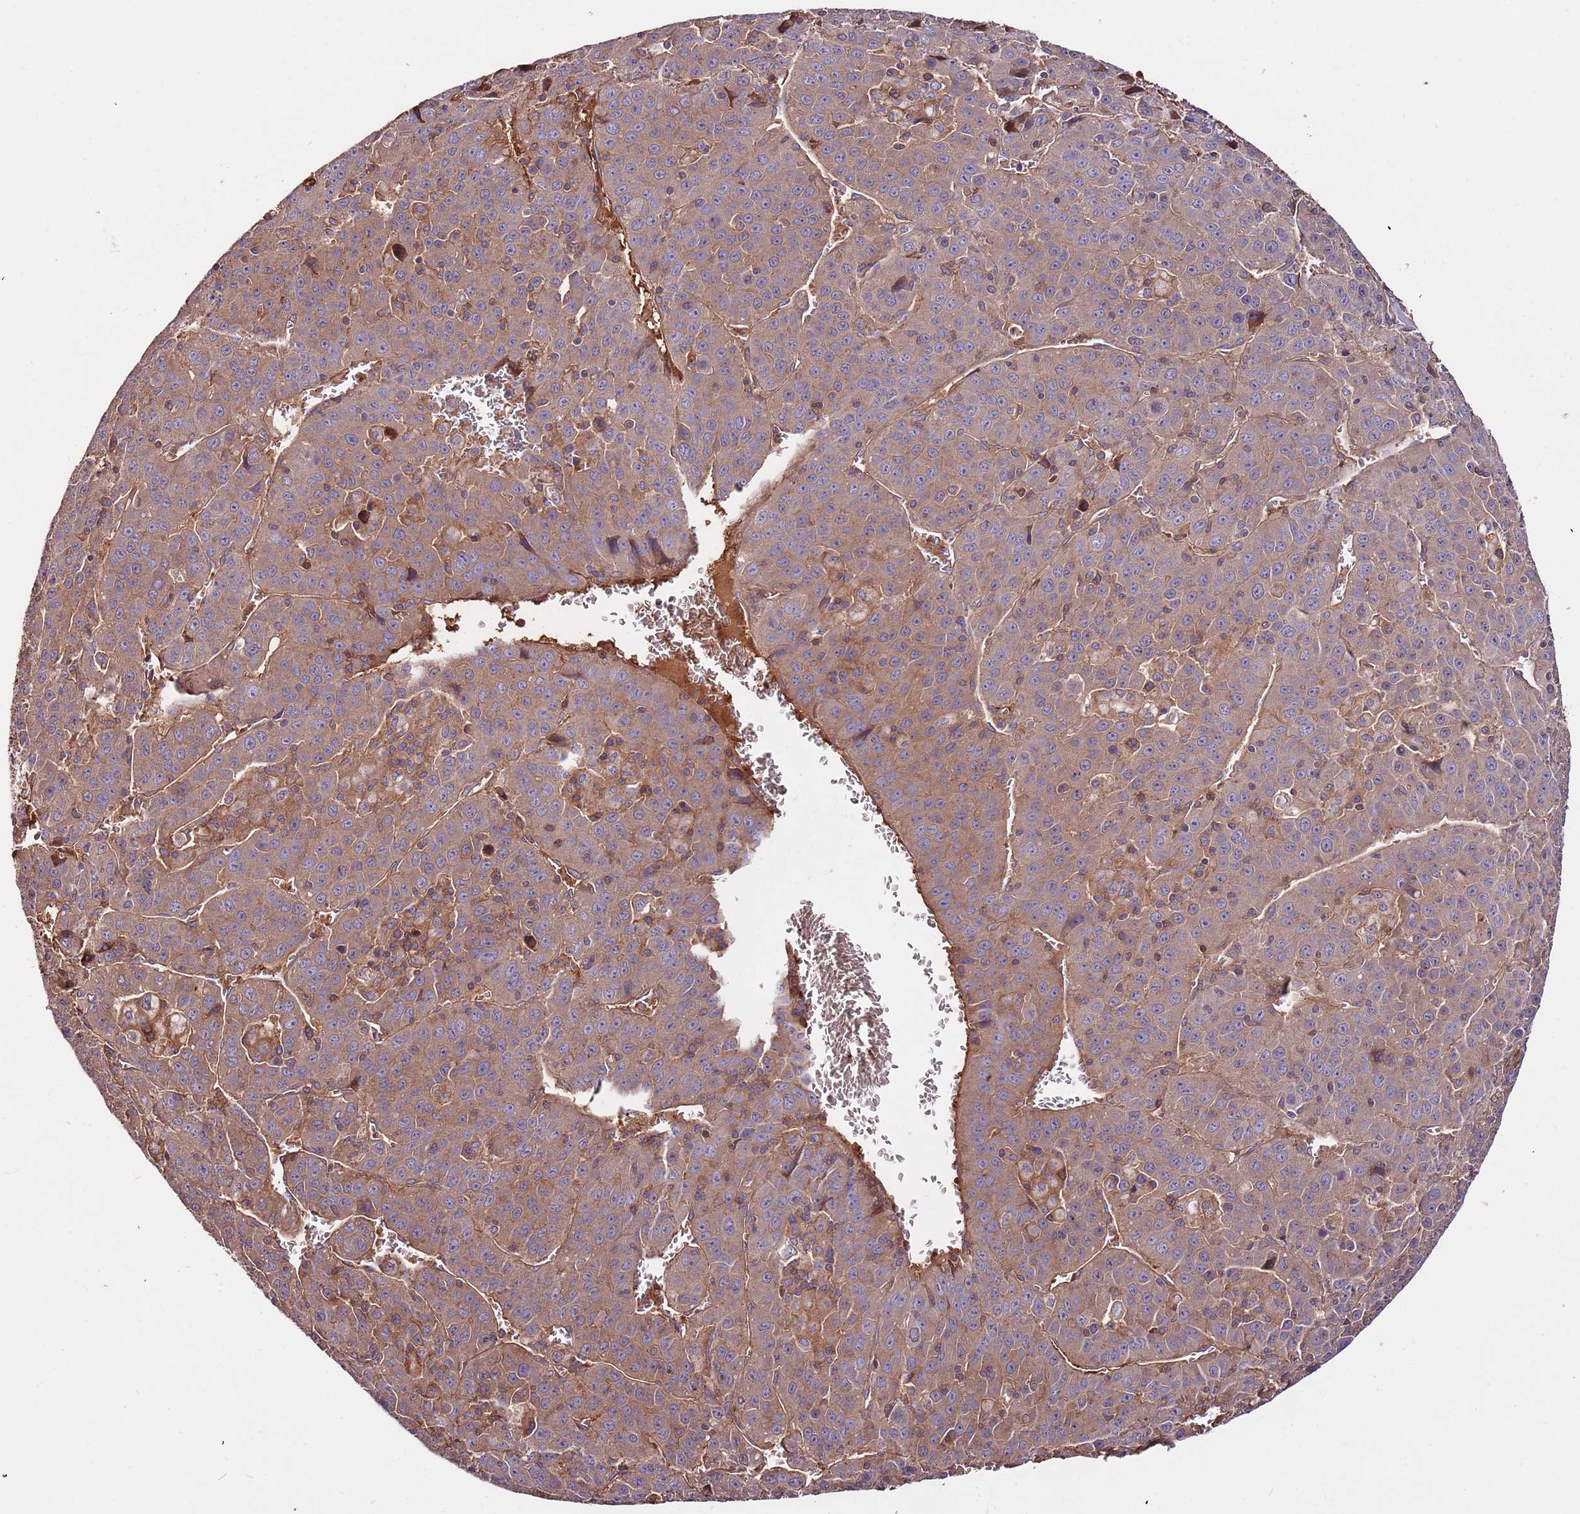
{"staining": {"intensity": "weak", "quantity": ">75%", "location": "cytoplasmic/membranous"}, "tissue": "liver cancer", "cell_type": "Tumor cells", "image_type": "cancer", "snomed": [{"axis": "morphology", "description": "Carcinoma, Hepatocellular, NOS"}, {"axis": "topography", "description": "Liver"}], "caption": "Liver hepatocellular carcinoma stained for a protein (brown) shows weak cytoplasmic/membranous positive staining in approximately >75% of tumor cells.", "gene": "DENR", "patient": {"sex": "female", "age": 53}}